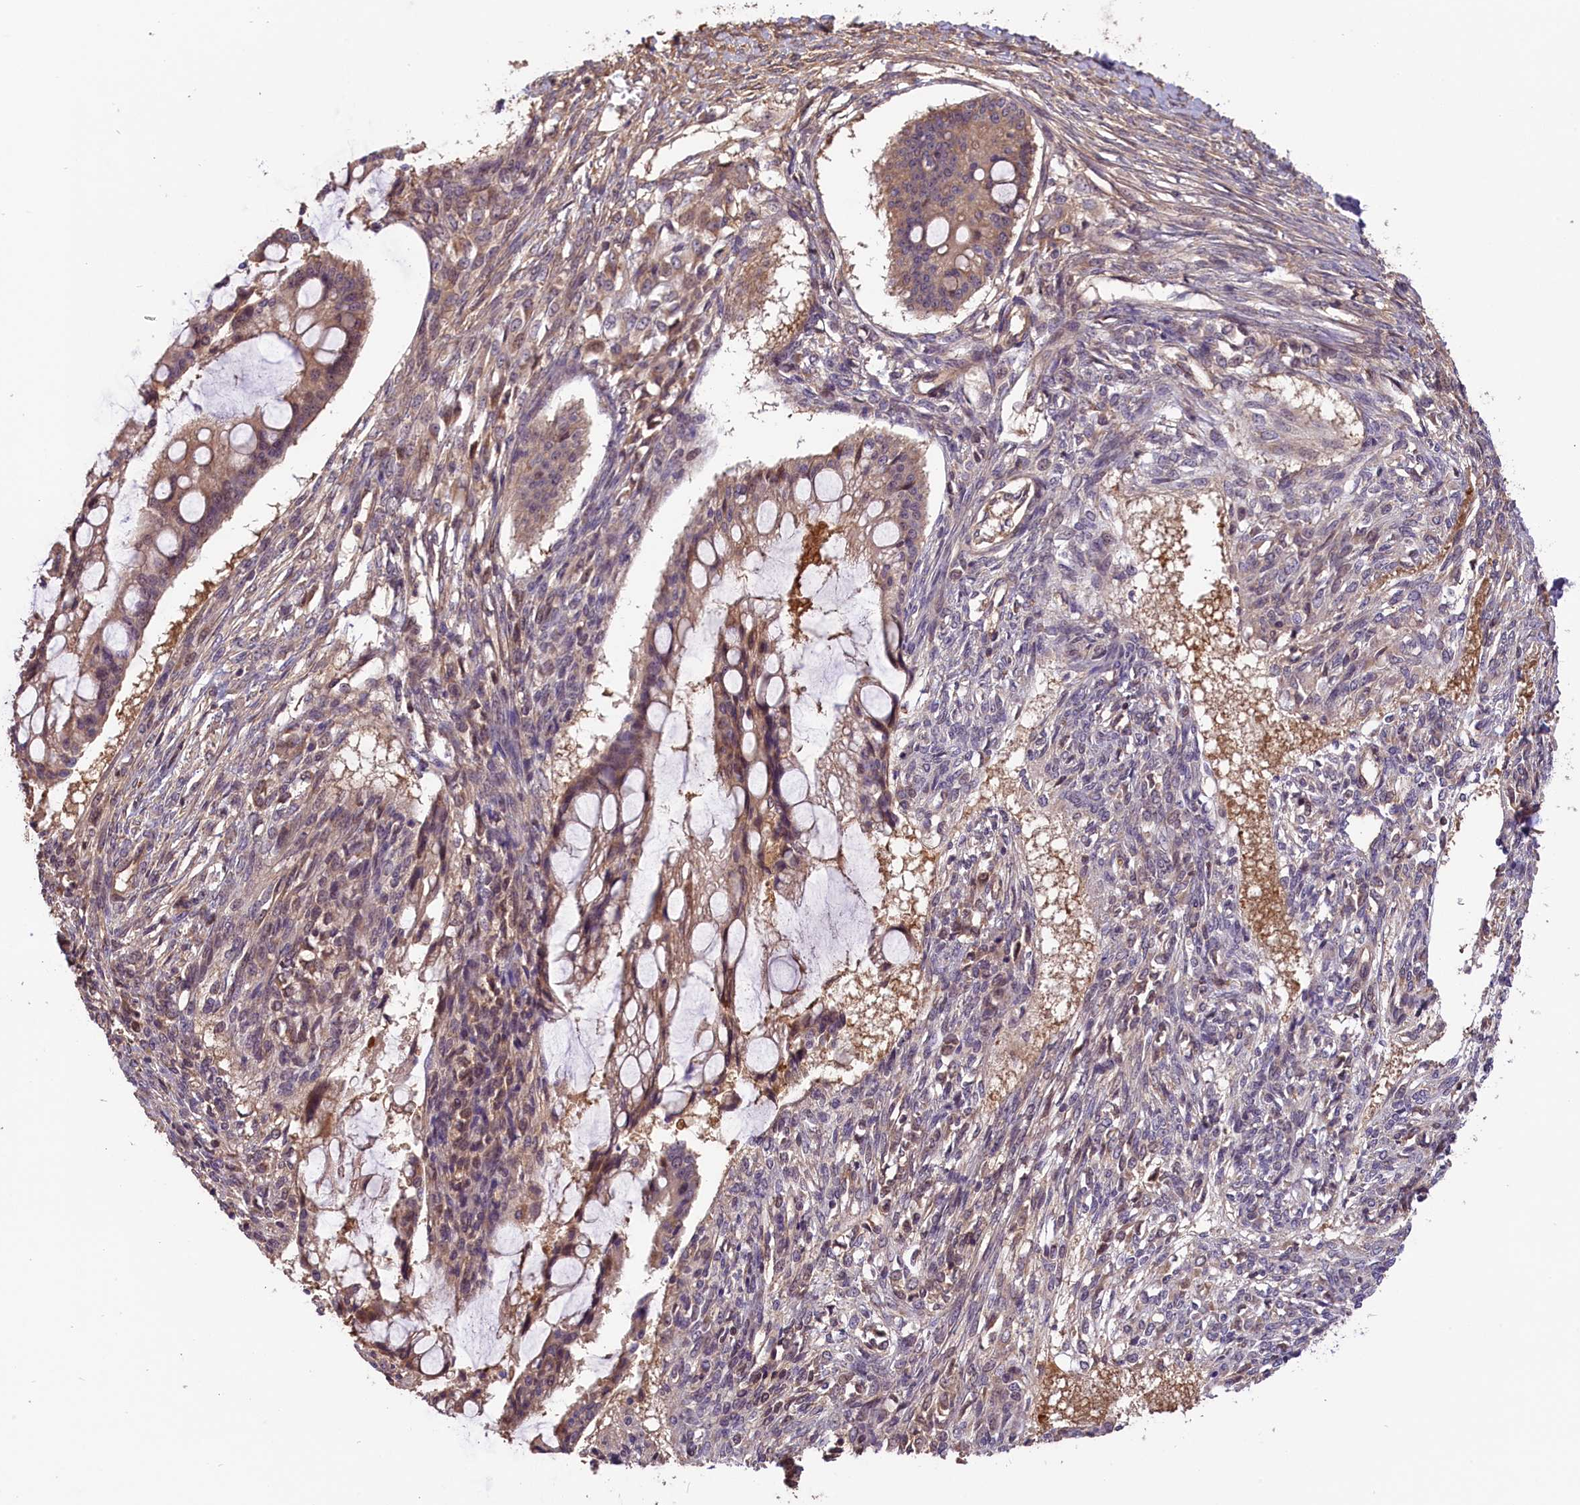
{"staining": {"intensity": "weak", "quantity": ">75%", "location": "cytoplasmic/membranous"}, "tissue": "ovarian cancer", "cell_type": "Tumor cells", "image_type": "cancer", "snomed": [{"axis": "morphology", "description": "Cystadenocarcinoma, mucinous, NOS"}, {"axis": "topography", "description": "Ovary"}], "caption": "This is a micrograph of IHC staining of mucinous cystadenocarcinoma (ovarian), which shows weak positivity in the cytoplasmic/membranous of tumor cells.", "gene": "SETD6", "patient": {"sex": "female", "age": 73}}